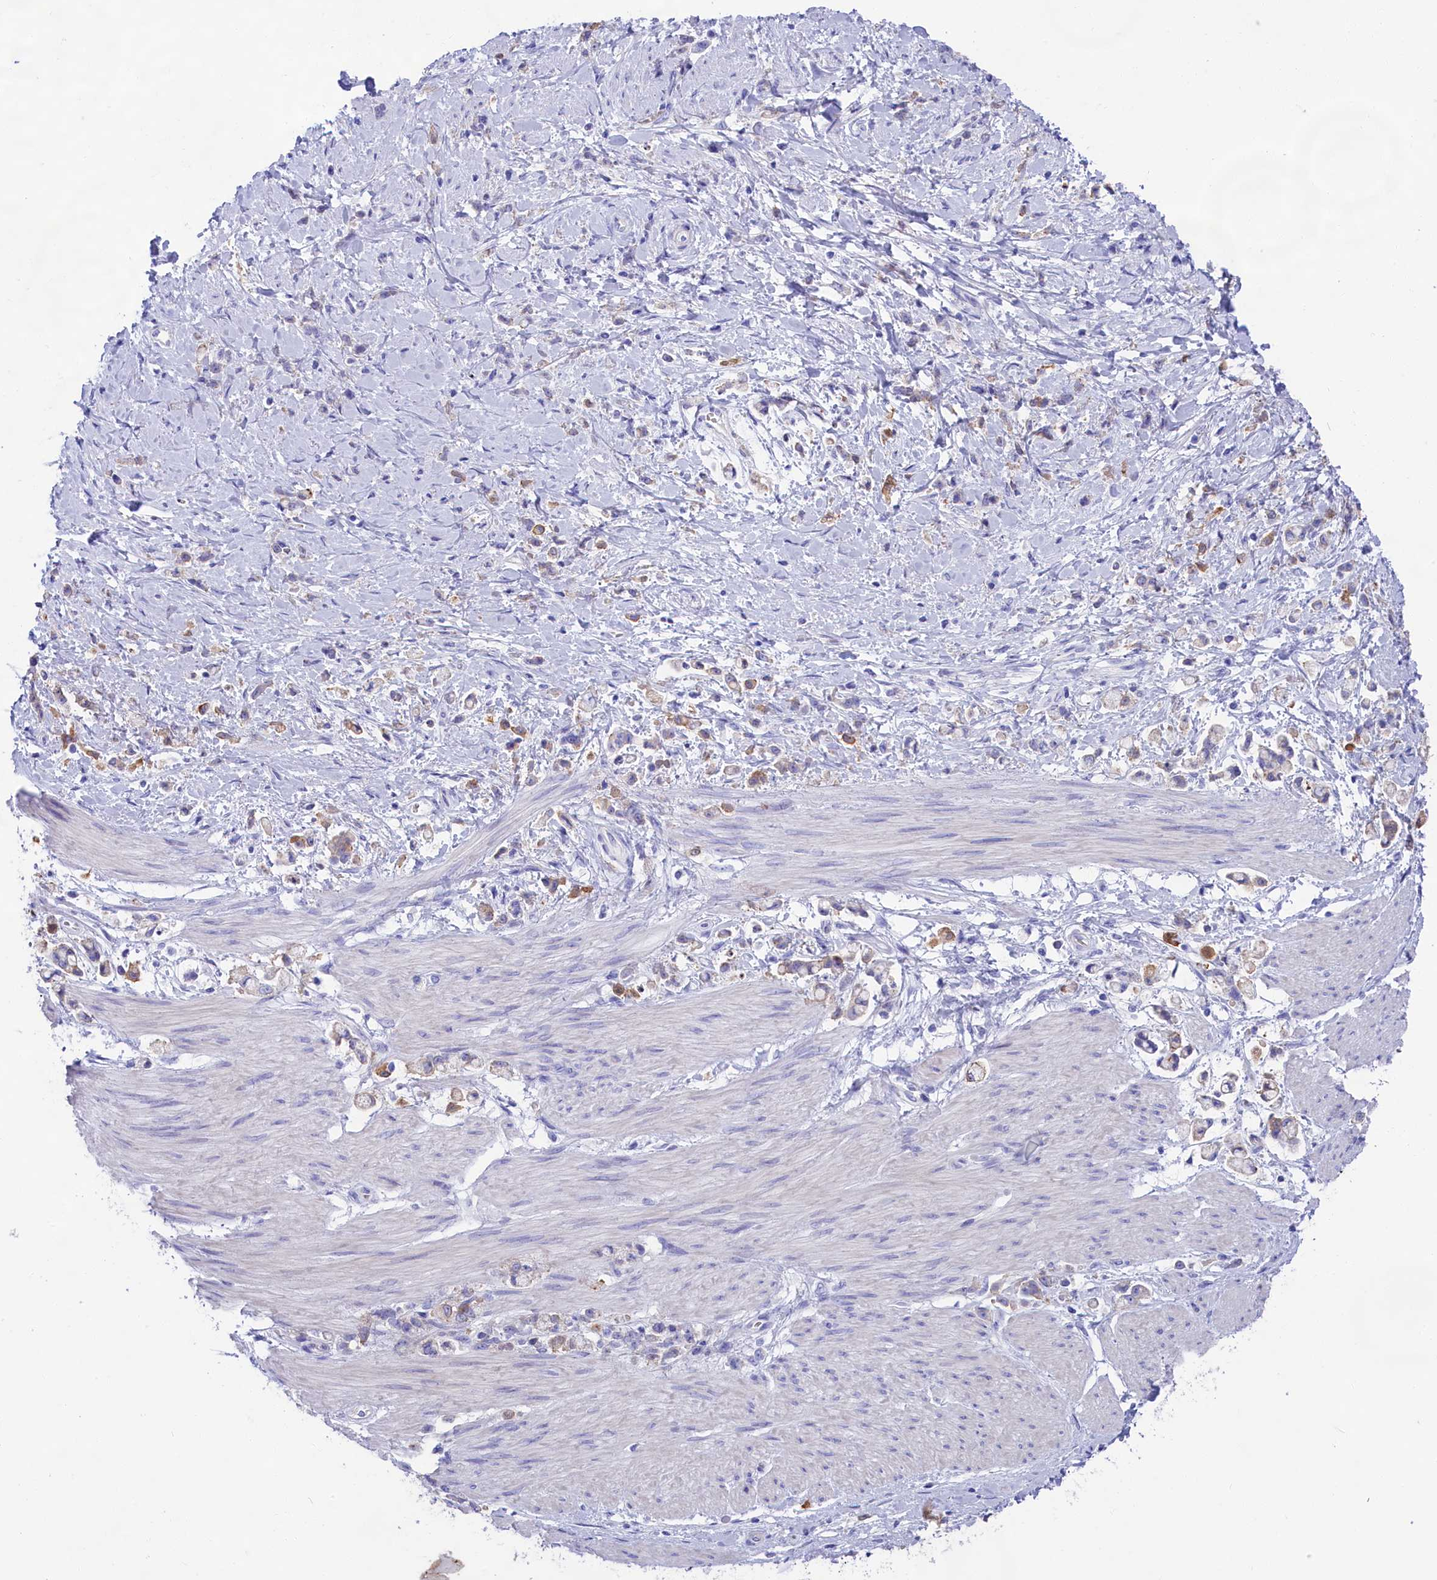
{"staining": {"intensity": "weak", "quantity": "<25%", "location": "cytoplasmic/membranous"}, "tissue": "stomach cancer", "cell_type": "Tumor cells", "image_type": "cancer", "snomed": [{"axis": "morphology", "description": "Adenocarcinoma, NOS"}, {"axis": "topography", "description": "Stomach"}], "caption": "This is an immunohistochemistry (IHC) image of human stomach cancer (adenocarcinoma). There is no positivity in tumor cells.", "gene": "SULT2A1", "patient": {"sex": "female", "age": 60}}